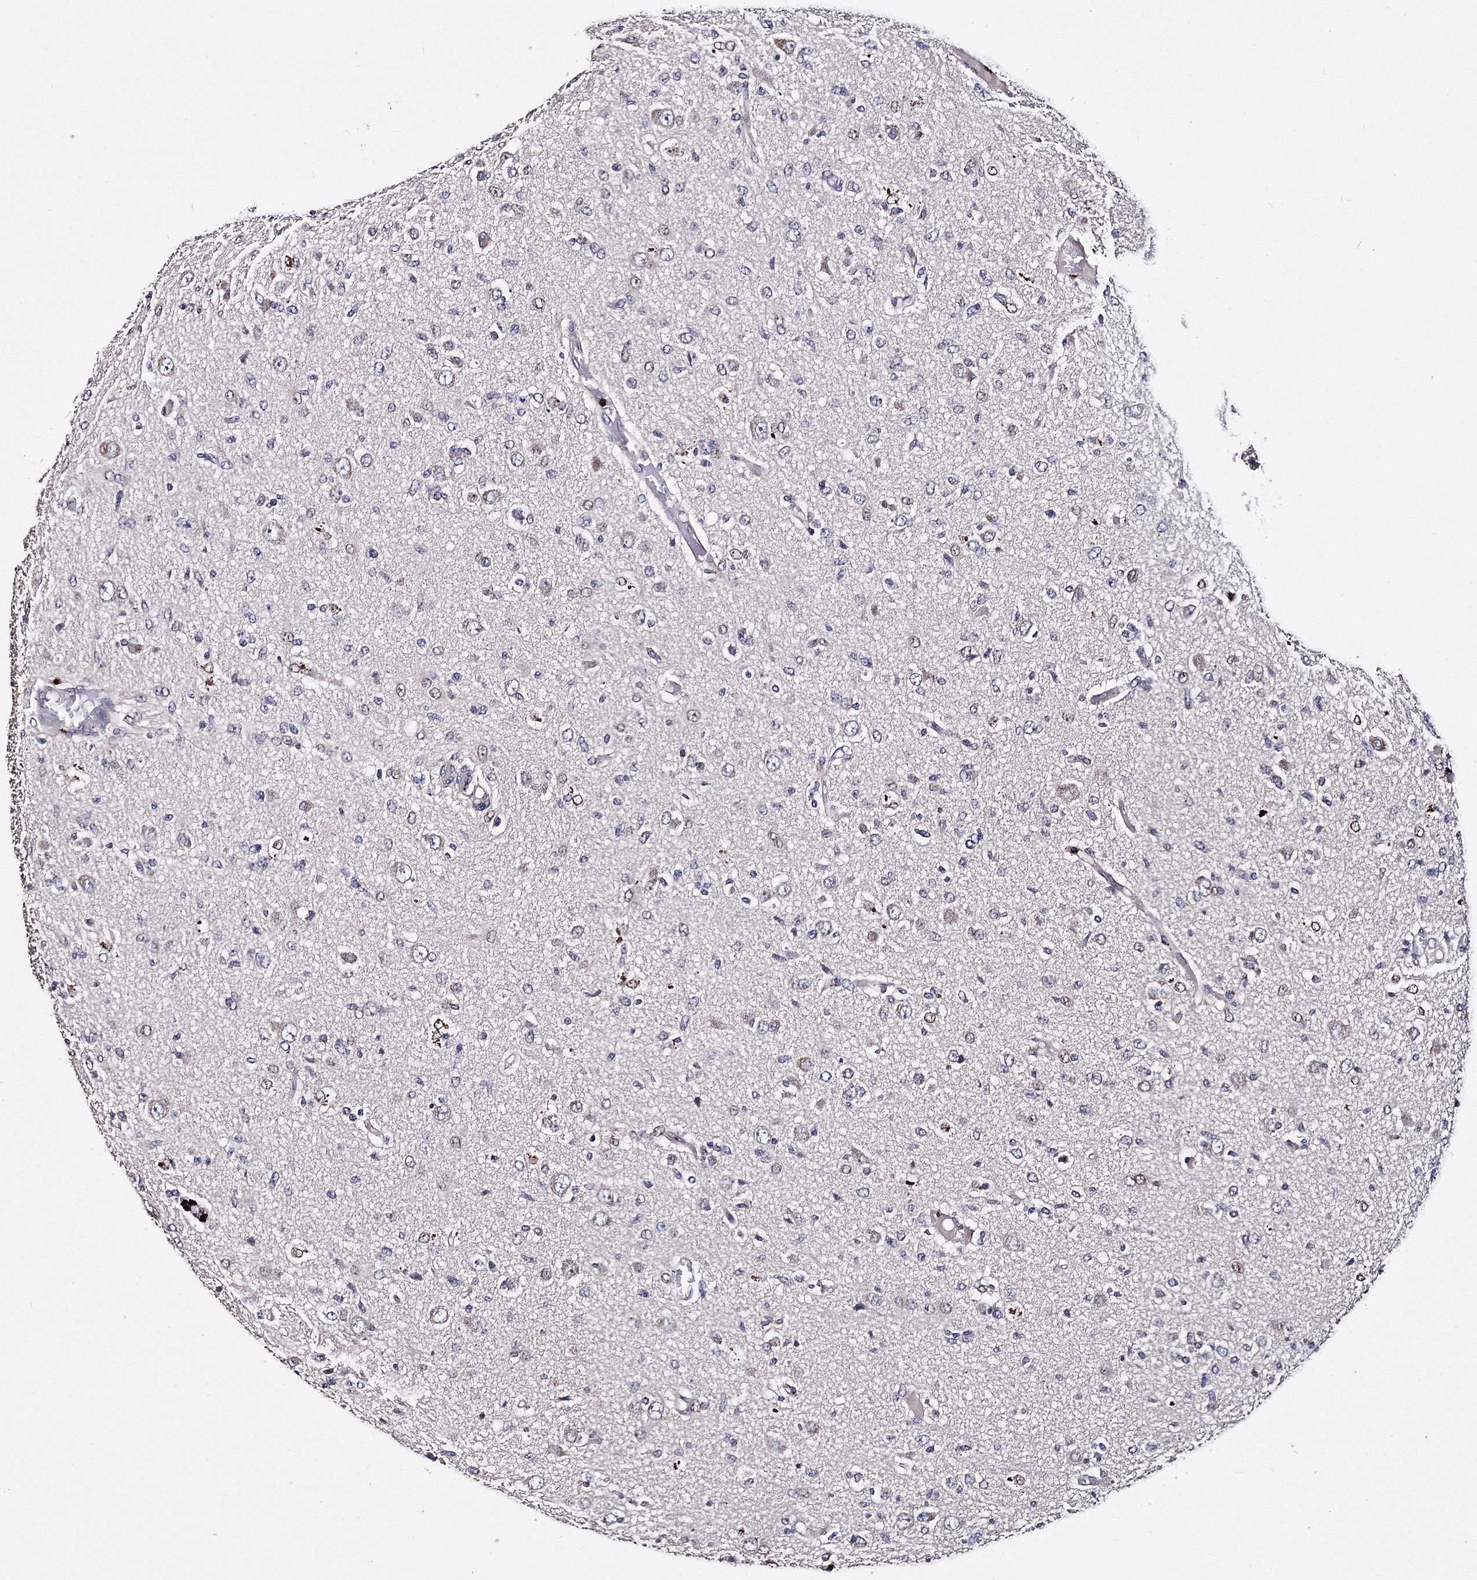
{"staining": {"intensity": "negative", "quantity": "none", "location": "none"}, "tissue": "glioma", "cell_type": "Tumor cells", "image_type": "cancer", "snomed": [{"axis": "morphology", "description": "Glioma, malignant, High grade"}, {"axis": "topography", "description": "Brain"}], "caption": "Immunohistochemistry (IHC) photomicrograph of neoplastic tissue: glioma stained with DAB shows no significant protein staining in tumor cells. The staining was performed using DAB (3,3'-diaminobenzidine) to visualize the protein expression in brown, while the nuclei were stained in blue with hematoxylin (Magnification: 20x).", "gene": "PHYKPL", "patient": {"sex": "female", "age": 59}}